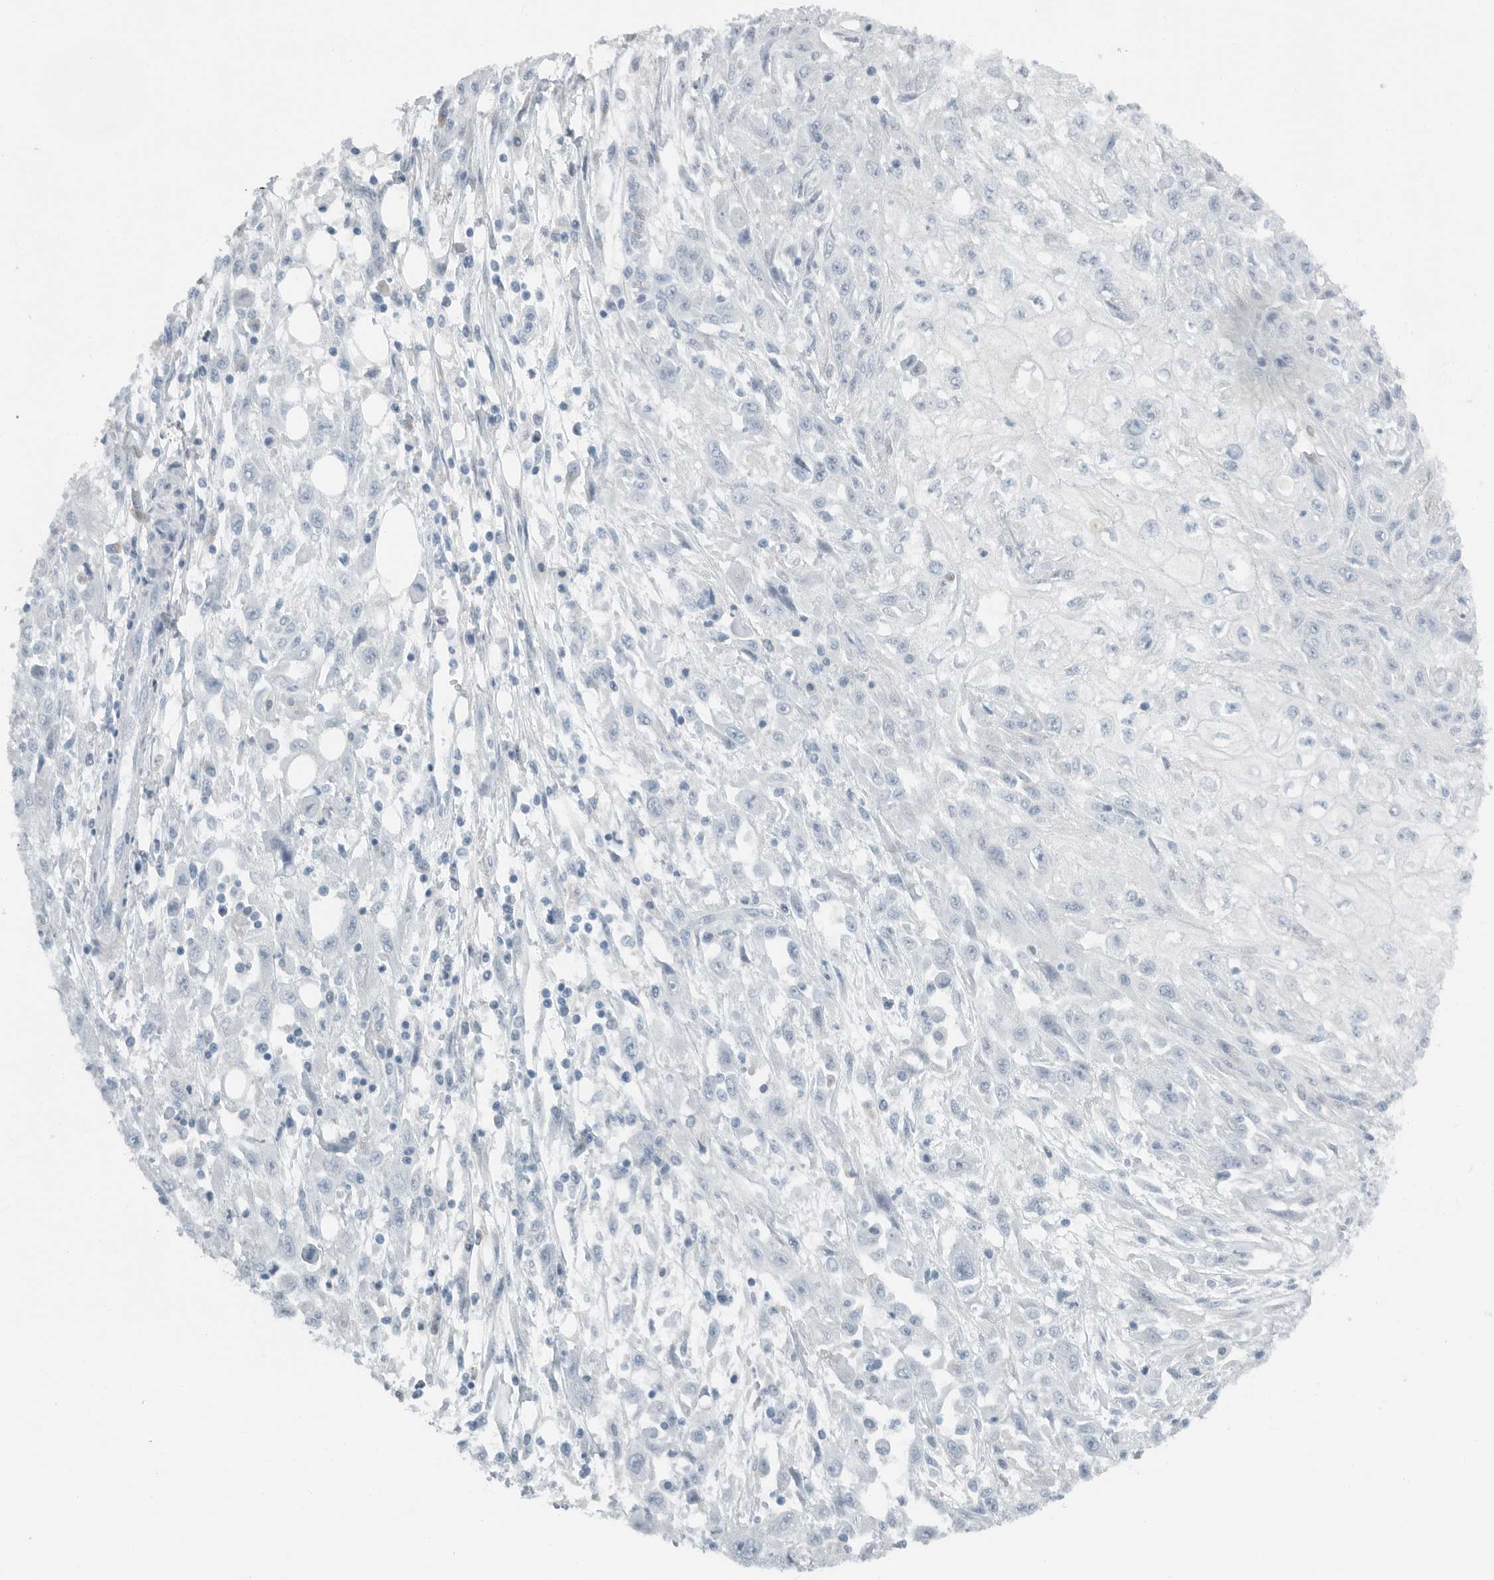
{"staining": {"intensity": "negative", "quantity": "none", "location": "none"}, "tissue": "skin cancer", "cell_type": "Tumor cells", "image_type": "cancer", "snomed": [{"axis": "morphology", "description": "Squamous cell carcinoma, NOS"}, {"axis": "morphology", "description": "Squamous cell carcinoma, metastatic, NOS"}, {"axis": "topography", "description": "Skin"}, {"axis": "topography", "description": "Lymph node"}], "caption": "A micrograph of skin metastatic squamous cell carcinoma stained for a protein reveals no brown staining in tumor cells. The staining was performed using DAB to visualize the protein expression in brown, while the nuclei were stained in blue with hematoxylin (Magnification: 20x).", "gene": "PAM", "patient": {"sex": "male", "age": 75}}